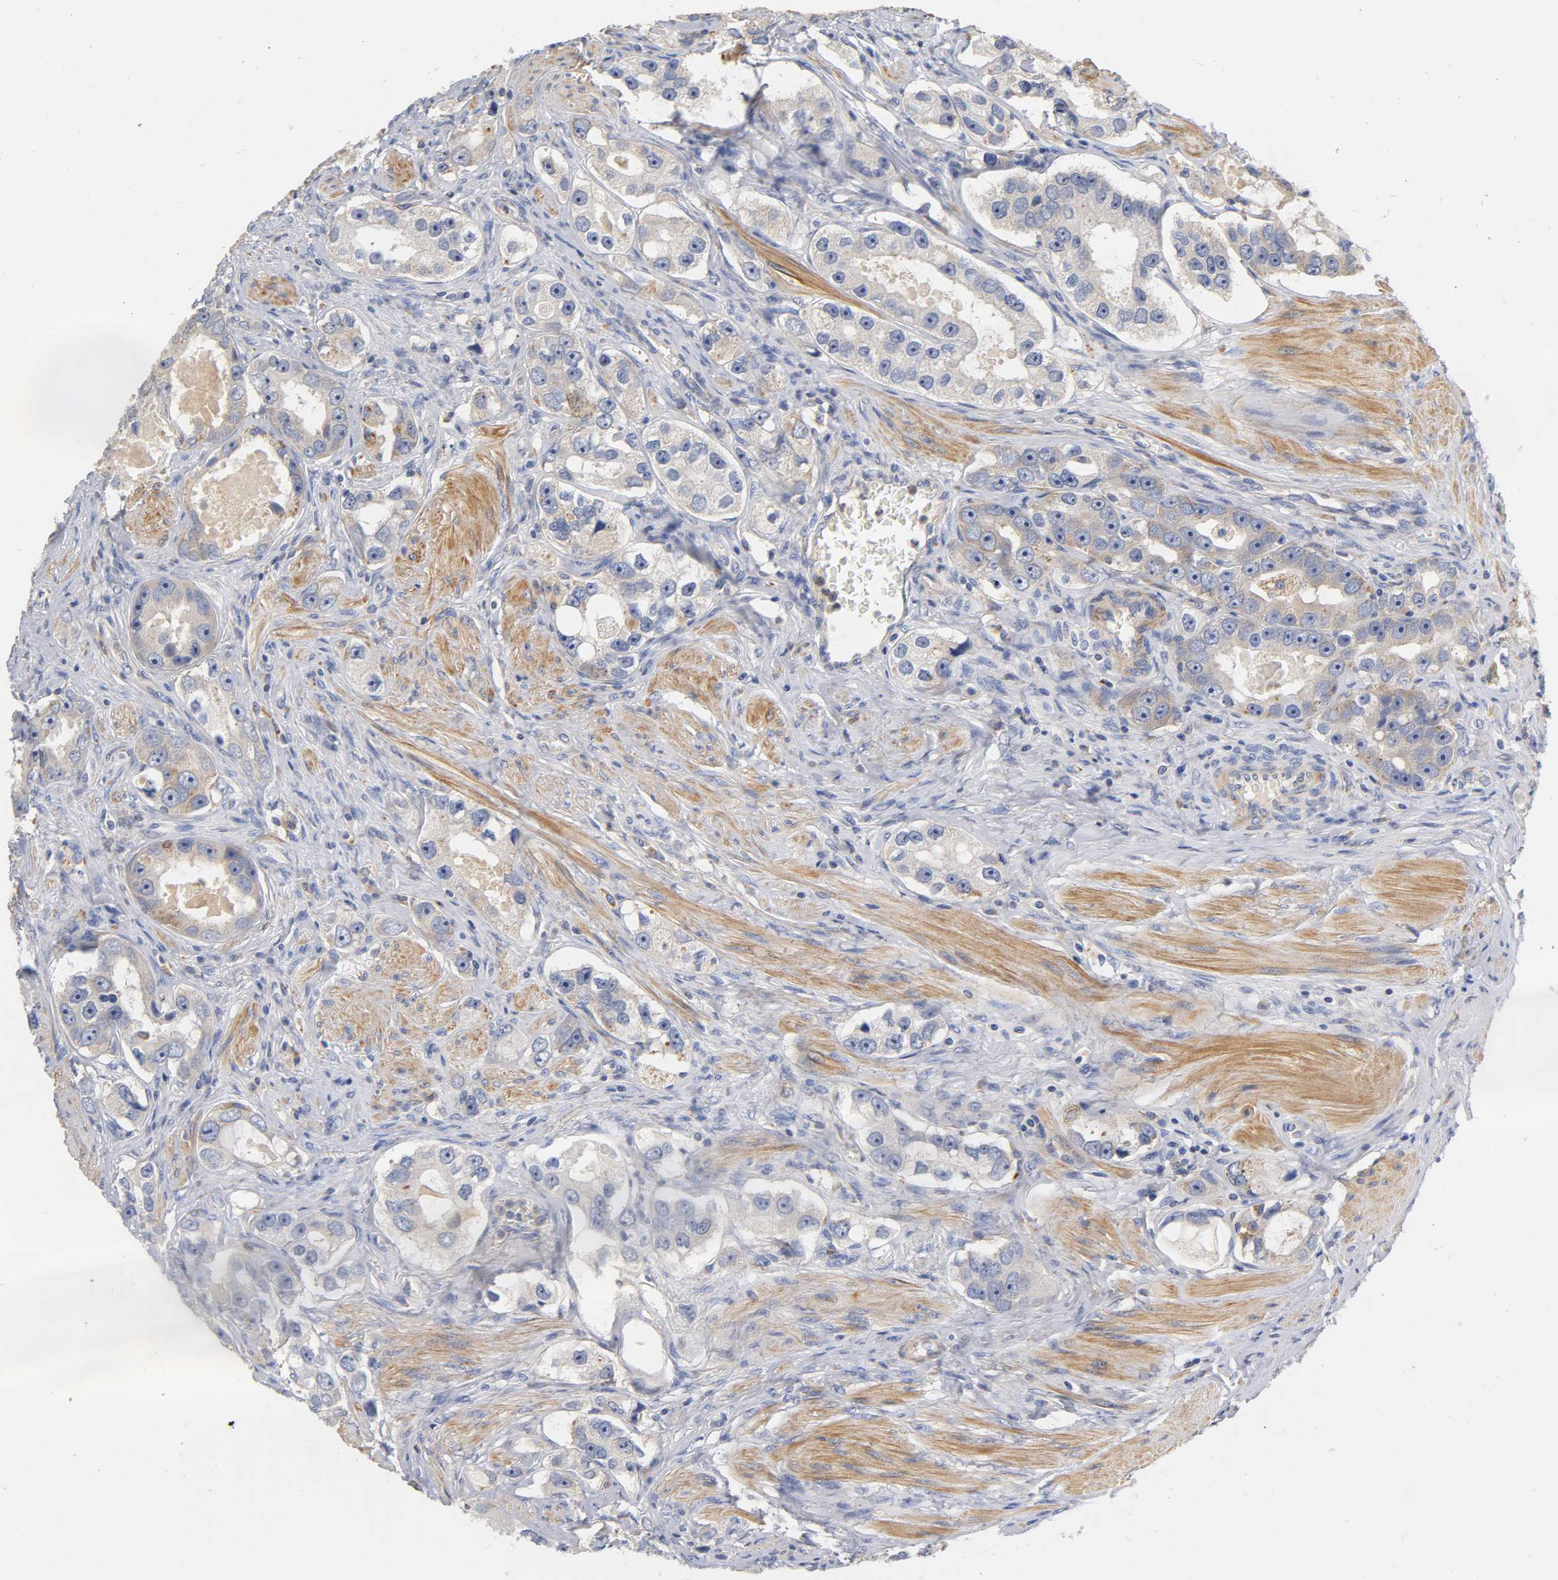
{"staining": {"intensity": "negative", "quantity": "none", "location": "none"}, "tissue": "prostate cancer", "cell_type": "Tumor cells", "image_type": "cancer", "snomed": [{"axis": "morphology", "description": "Adenocarcinoma, High grade"}, {"axis": "topography", "description": "Prostate"}], "caption": "Immunohistochemistry image of neoplastic tissue: human prostate cancer stained with DAB (3,3'-diaminobenzidine) displays no significant protein staining in tumor cells.", "gene": "SEMA5A", "patient": {"sex": "male", "age": 63}}